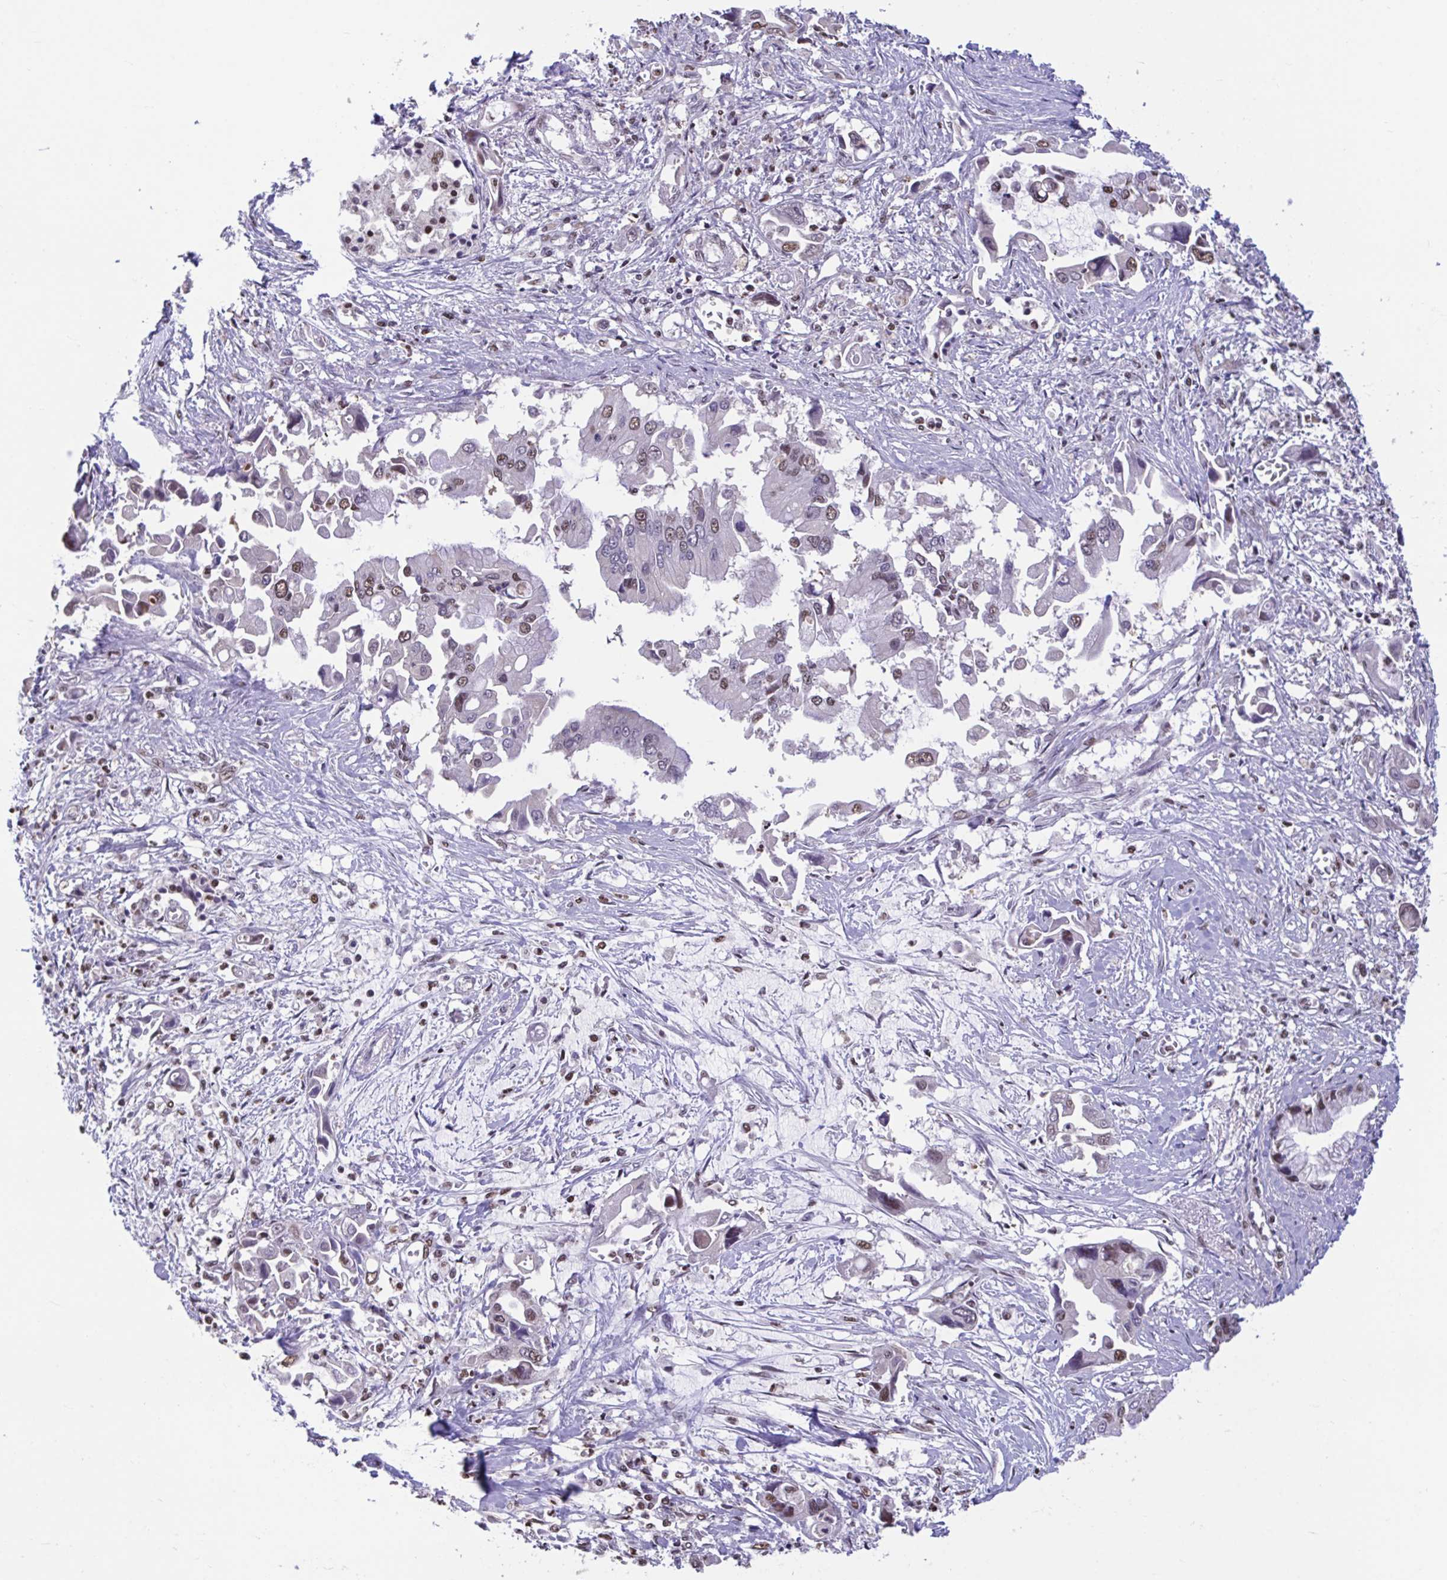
{"staining": {"intensity": "moderate", "quantity": "25%-75%", "location": "nuclear"}, "tissue": "pancreatic cancer", "cell_type": "Tumor cells", "image_type": "cancer", "snomed": [{"axis": "morphology", "description": "Adenocarcinoma, NOS"}, {"axis": "topography", "description": "Pancreas"}], "caption": "An immunohistochemistry (IHC) micrograph of neoplastic tissue is shown. Protein staining in brown labels moderate nuclear positivity in adenocarcinoma (pancreatic) within tumor cells. (DAB IHC, brown staining for protein, blue staining for nuclei).", "gene": "HNRNPDL", "patient": {"sex": "male", "age": 84}}